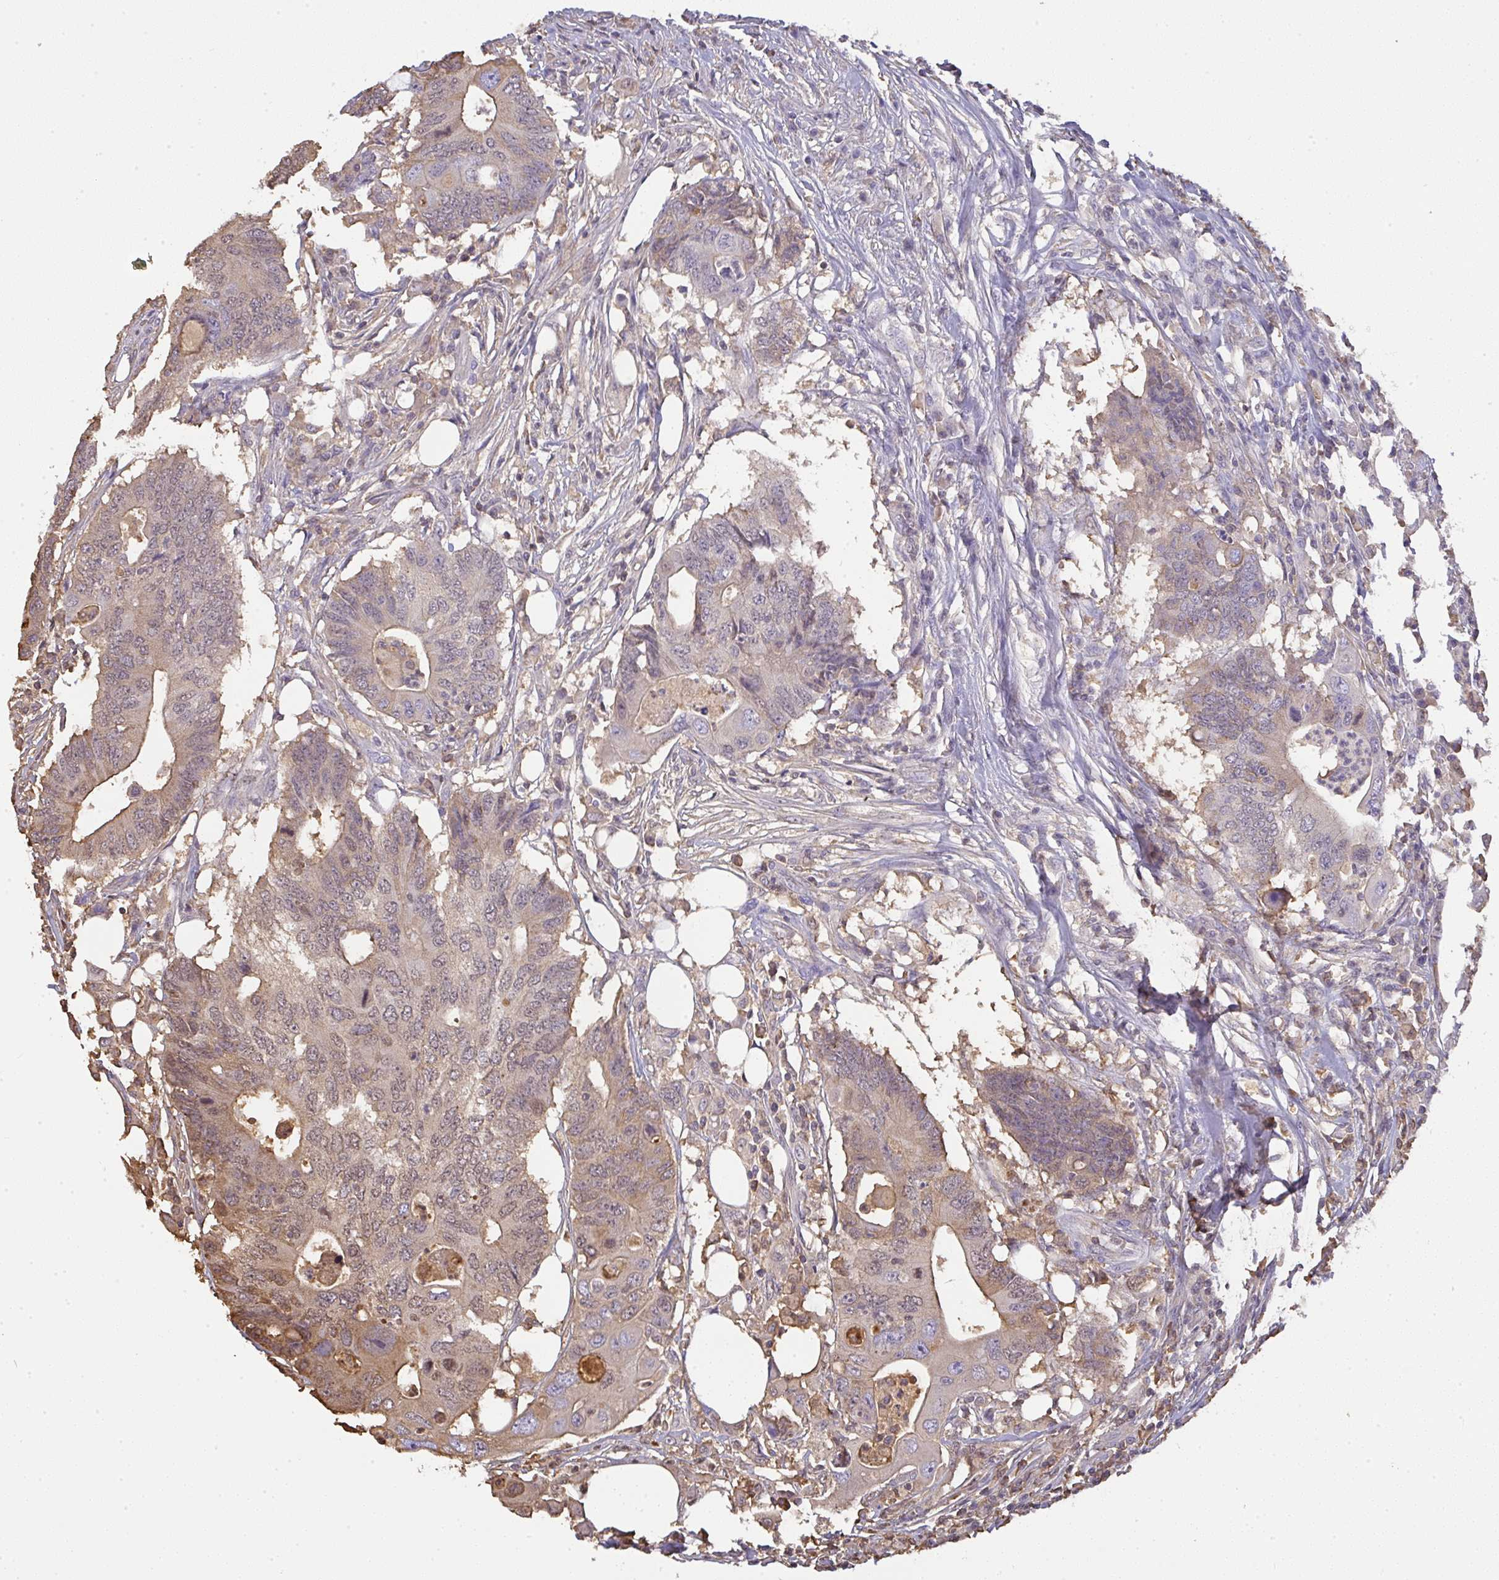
{"staining": {"intensity": "moderate", "quantity": "25%-75%", "location": "cytoplasmic/membranous"}, "tissue": "colorectal cancer", "cell_type": "Tumor cells", "image_type": "cancer", "snomed": [{"axis": "morphology", "description": "Adenocarcinoma, NOS"}, {"axis": "topography", "description": "Colon"}], "caption": "A brown stain labels moderate cytoplasmic/membranous staining of a protein in colorectal cancer tumor cells.", "gene": "SMYD5", "patient": {"sex": "male", "age": 71}}